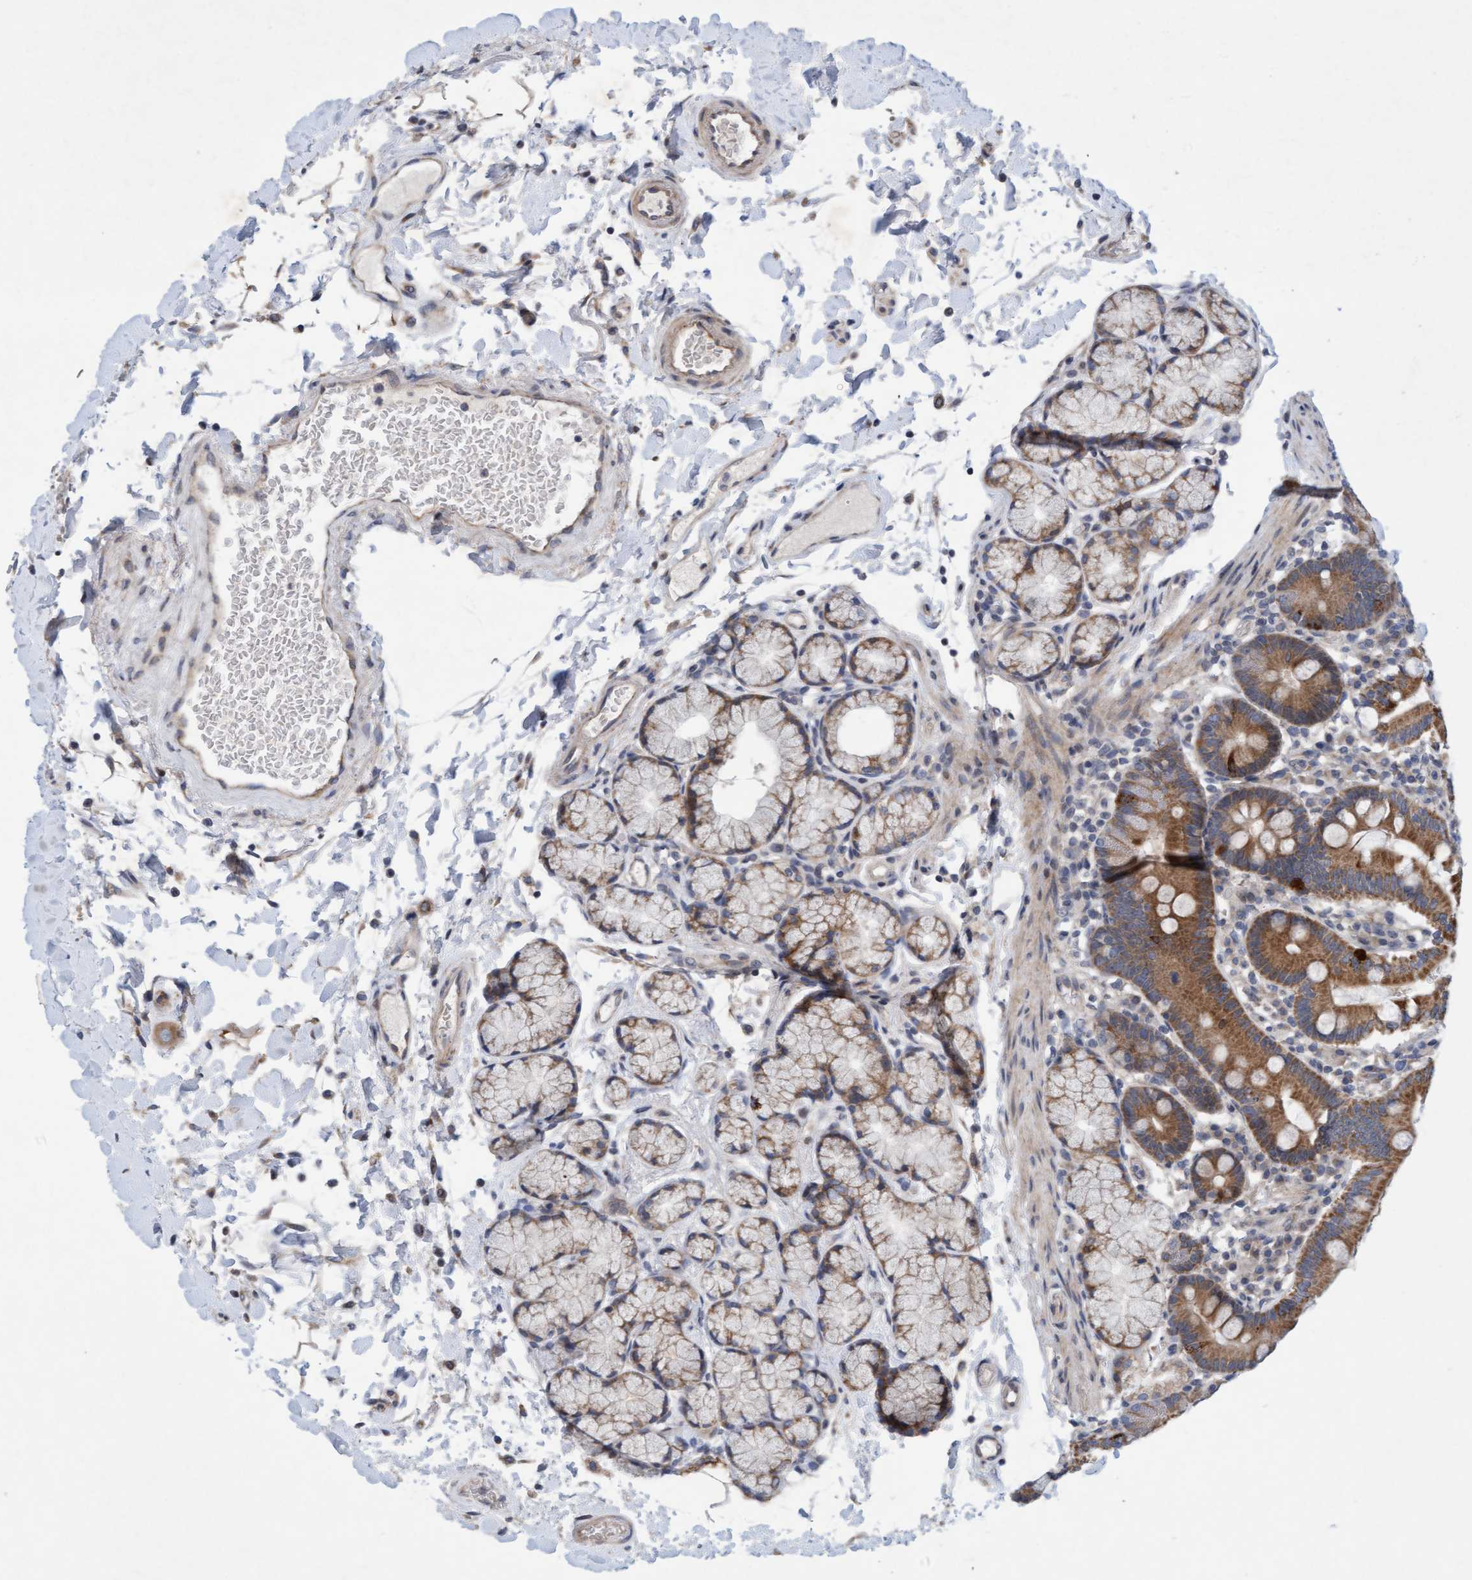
{"staining": {"intensity": "moderate", "quantity": ">75%", "location": "cytoplasmic/membranous"}, "tissue": "duodenum", "cell_type": "Glandular cells", "image_type": "normal", "snomed": [{"axis": "morphology", "description": "Normal tissue, NOS"}, {"axis": "topography", "description": "Small intestine, NOS"}], "caption": "The histopathology image exhibits immunohistochemical staining of benign duodenum. There is moderate cytoplasmic/membranous positivity is appreciated in approximately >75% of glandular cells.", "gene": "DDHD2", "patient": {"sex": "female", "age": 71}}